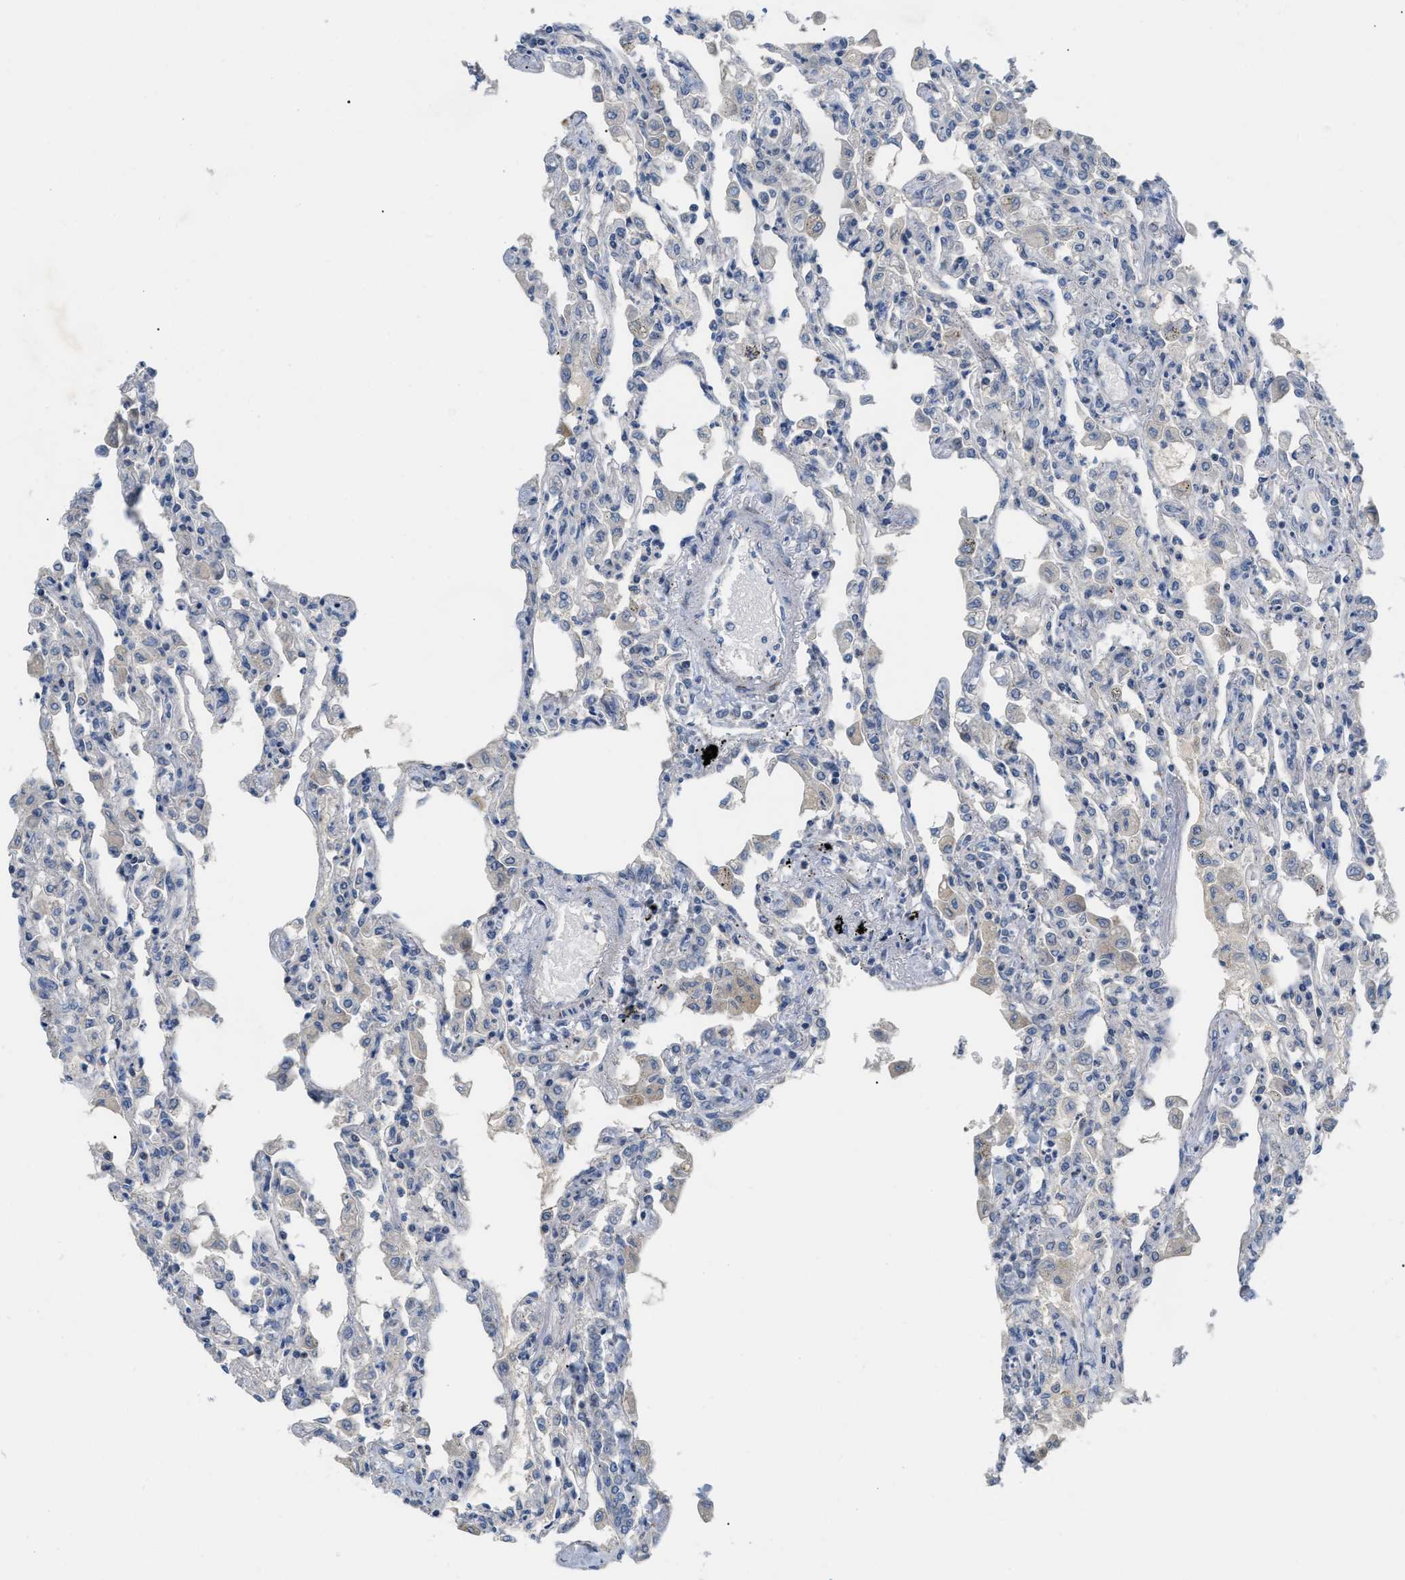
{"staining": {"intensity": "negative", "quantity": "none", "location": "none"}, "tissue": "lung", "cell_type": "Alveolar cells", "image_type": "normal", "snomed": [{"axis": "morphology", "description": "Normal tissue, NOS"}, {"axis": "topography", "description": "Bronchus"}, {"axis": "topography", "description": "Lung"}], "caption": "A high-resolution histopathology image shows immunohistochemistry staining of unremarkable lung, which reveals no significant staining in alveolar cells.", "gene": "DHX58", "patient": {"sex": "female", "age": 49}}